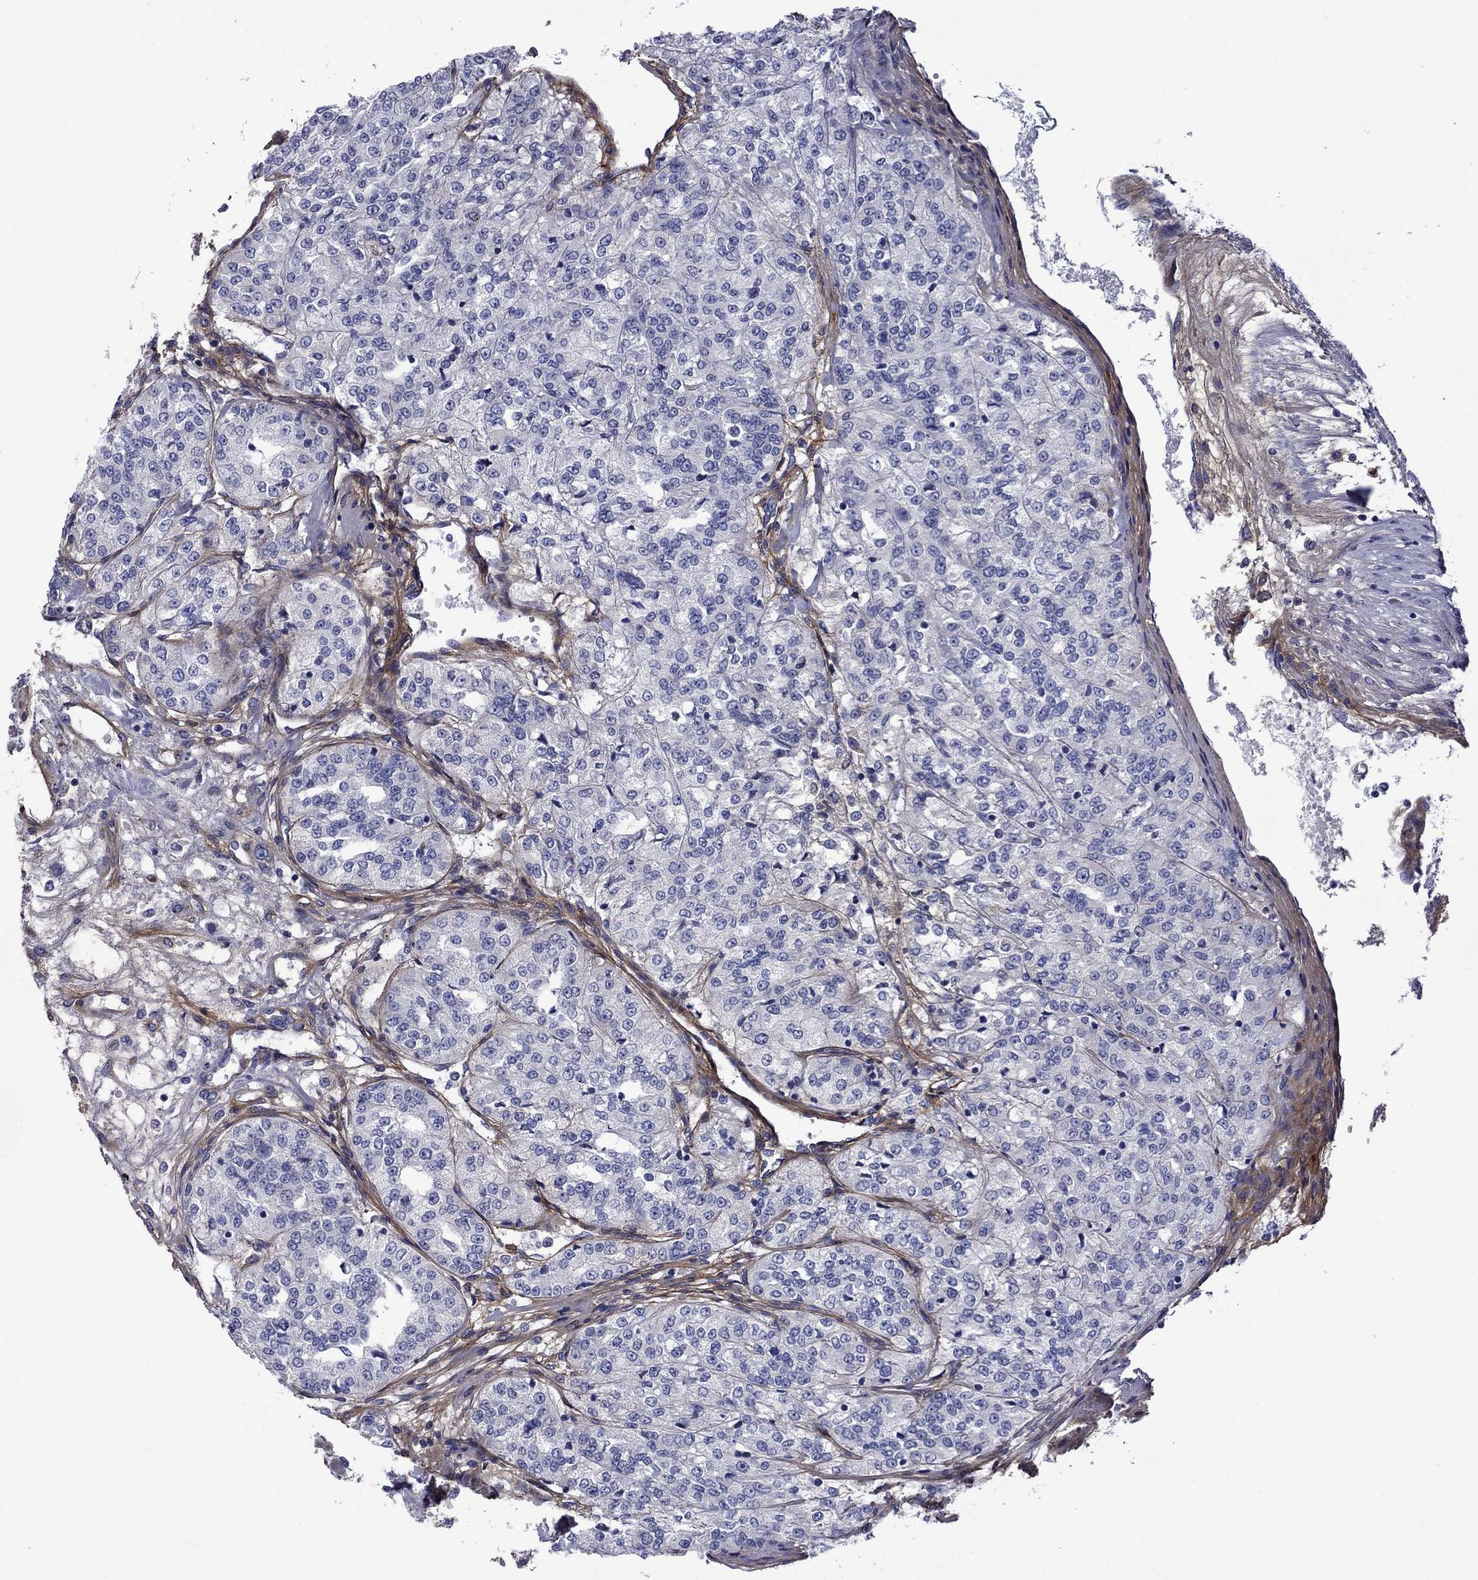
{"staining": {"intensity": "negative", "quantity": "none", "location": "none"}, "tissue": "renal cancer", "cell_type": "Tumor cells", "image_type": "cancer", "snomed": [{"axis": "morphology", "description": "Adenocarcinoma, NOS"}, {"axis": "topography", "description": "Kidney"}], "caption": "There is no significant expression in tumor cells of renal cancer (adenocarcinoma). Brightfield microscopy of IHC stained with DAB (3,3'-diaminobenzidine) (brown) and hematoxylin (blue), captured at high magnification.", "gene": "HSPG2", "patient": {"sex": "female", "age": 63}}